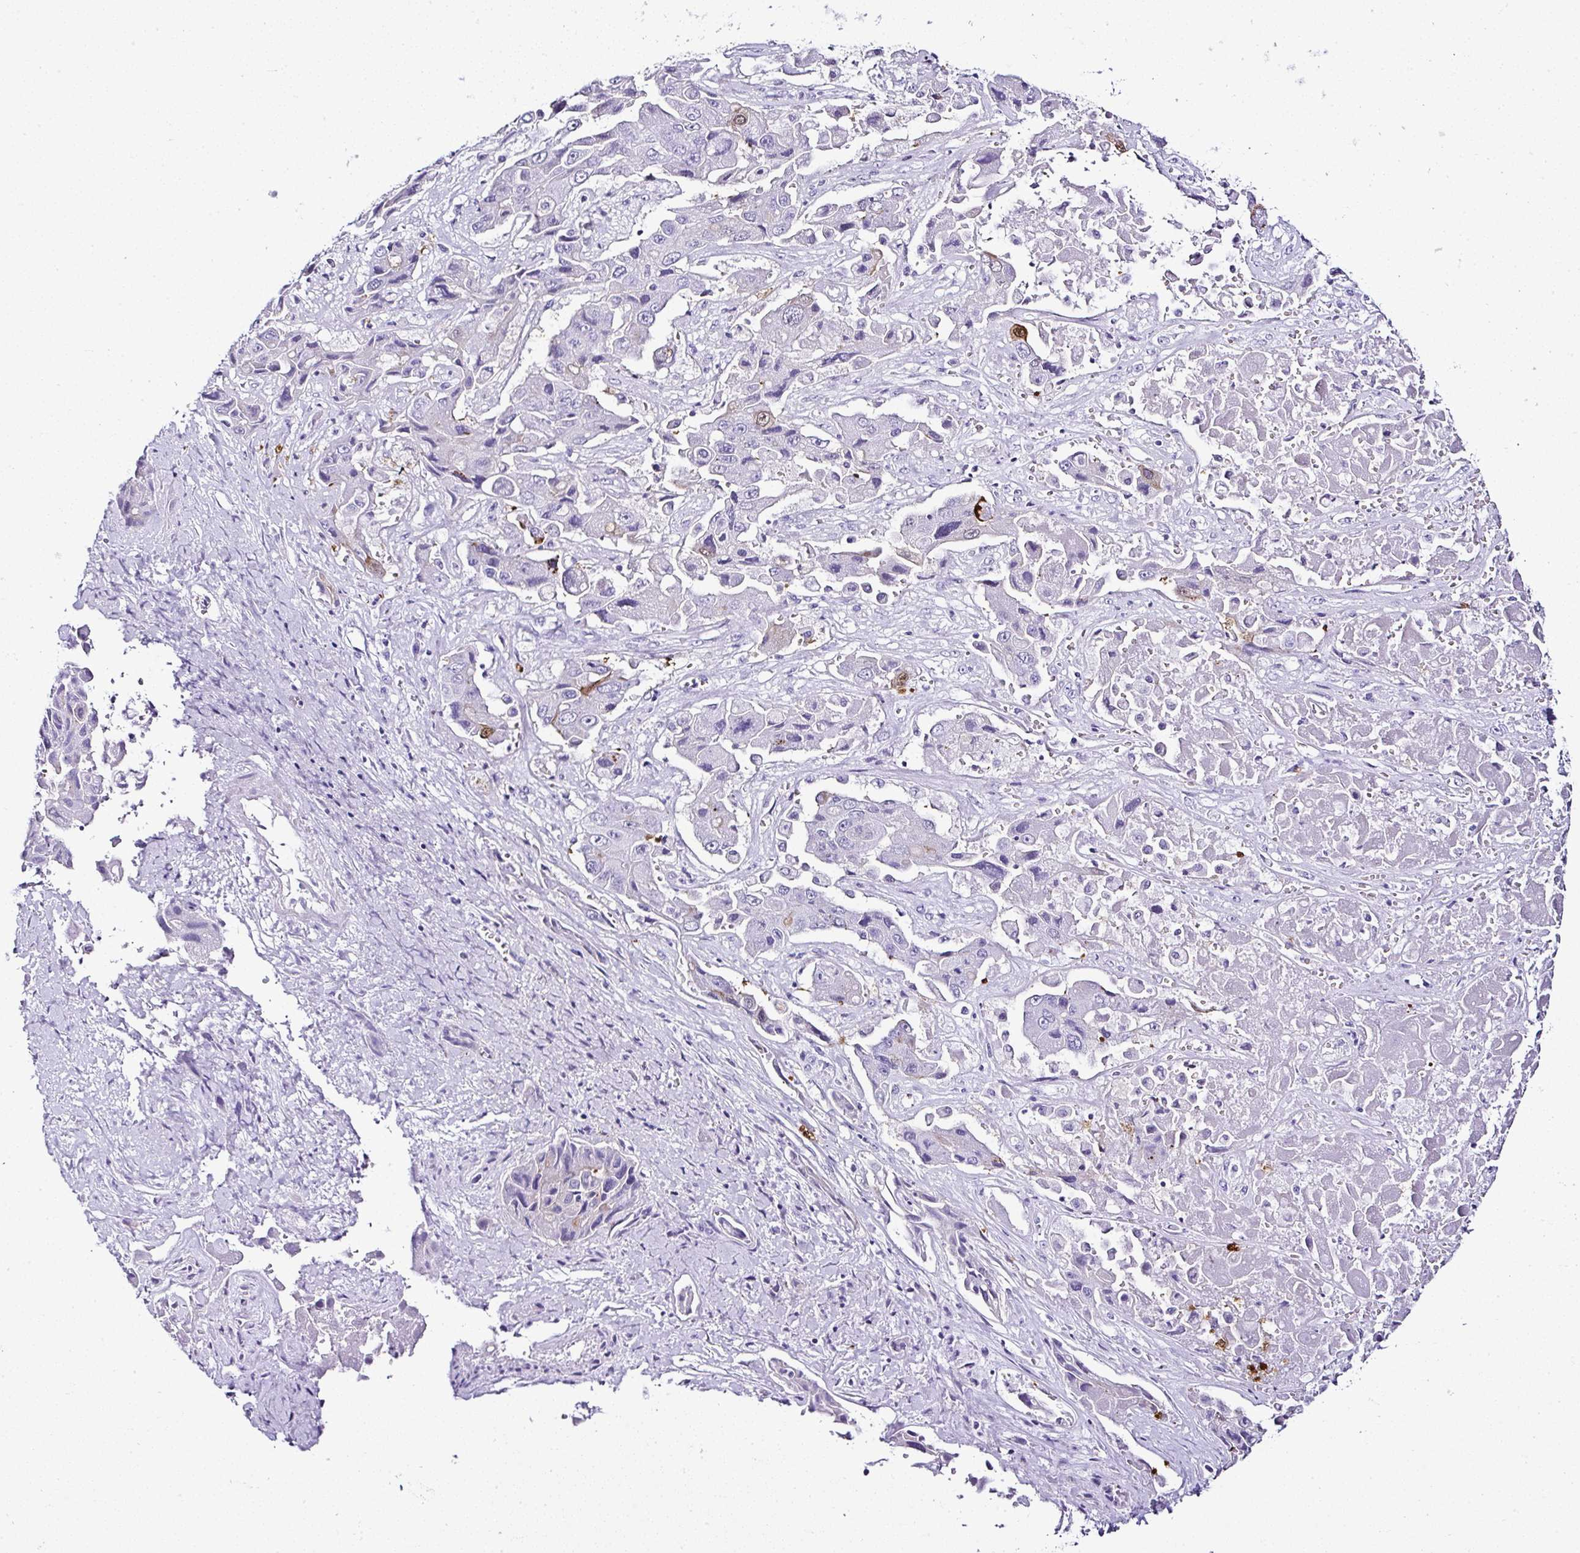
{"staining": {"intensity": "negative", "quantity": "none", "location": "none"}, "tissue": "liver cancer", "cell_type": "Tumor cells", "image_type": "cancer", "snomed": [{"axis": "morphology", "description": "Cholangiocarcinoma"}, {"axis": "topography", "description": "Liver"}], "caption": "The photomicrograph shows no significant positivity in tumor cells of liver cancer. Brightfield microscopy of immunohistochemistry (IHC) stained with DAB (brown) and hematoxylin (blue), captured at high magnification.", "gene": "SERPINB3", "patient": {"sex": "male", "age": 67}}